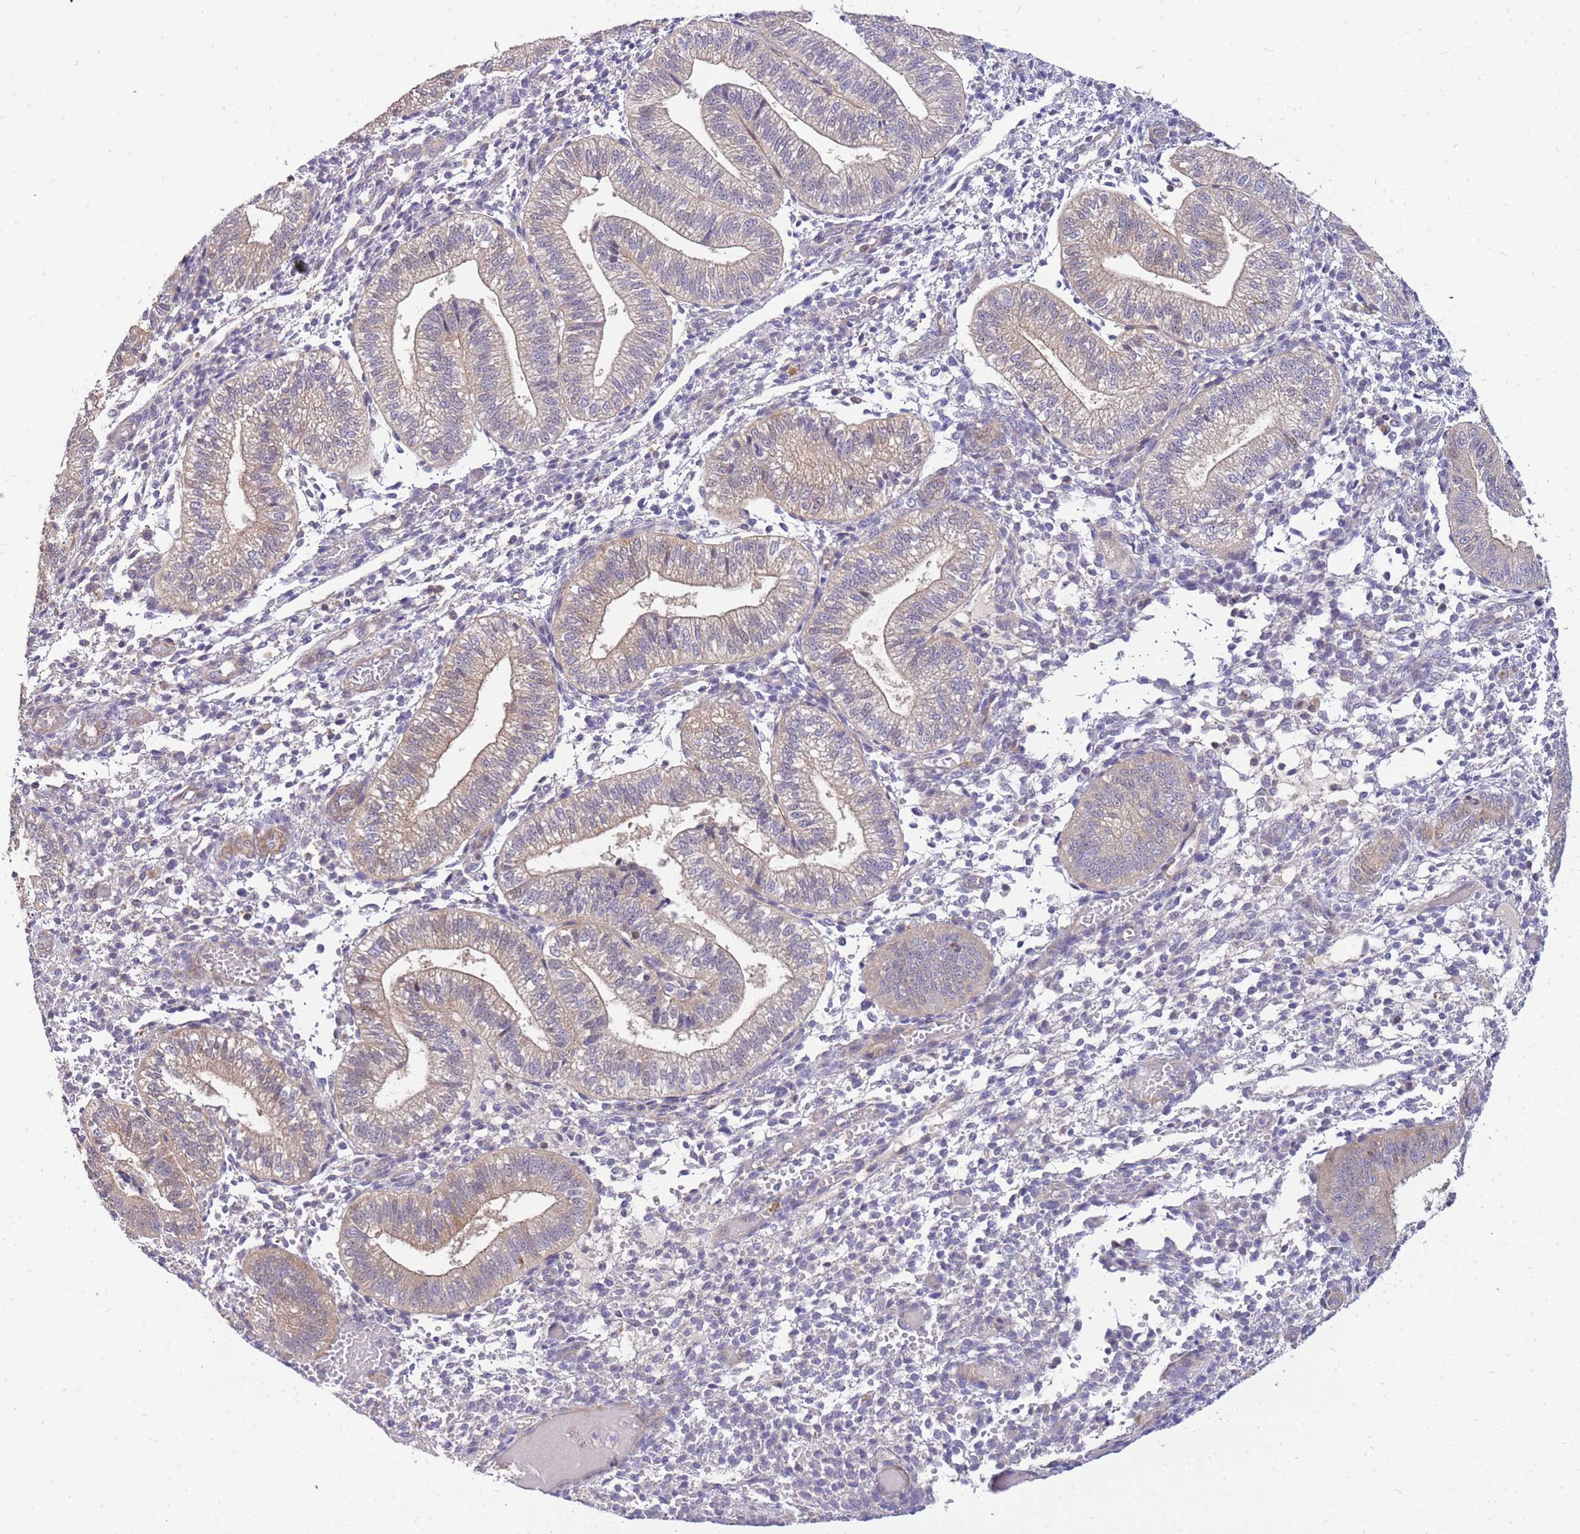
{"staining": {"intensity": "negative", "quantity": "none", "location": "none"}, "tissue": "endometrium", "cell_type": "Cells in endometrial stroma", "image_type": "normal", "snomed": [{"axis": "morphology", "description": "Normal tissue, NOS"}, {"axis": "topography", "description": "Endometrium"}], "caption": "This is a histopathology image of IHC staining of unremarkable endometrium, which shows no positivity in cells in endometrial stroma.", "gene": "MVD", "patient": {"sex": "female", "age": 34}}